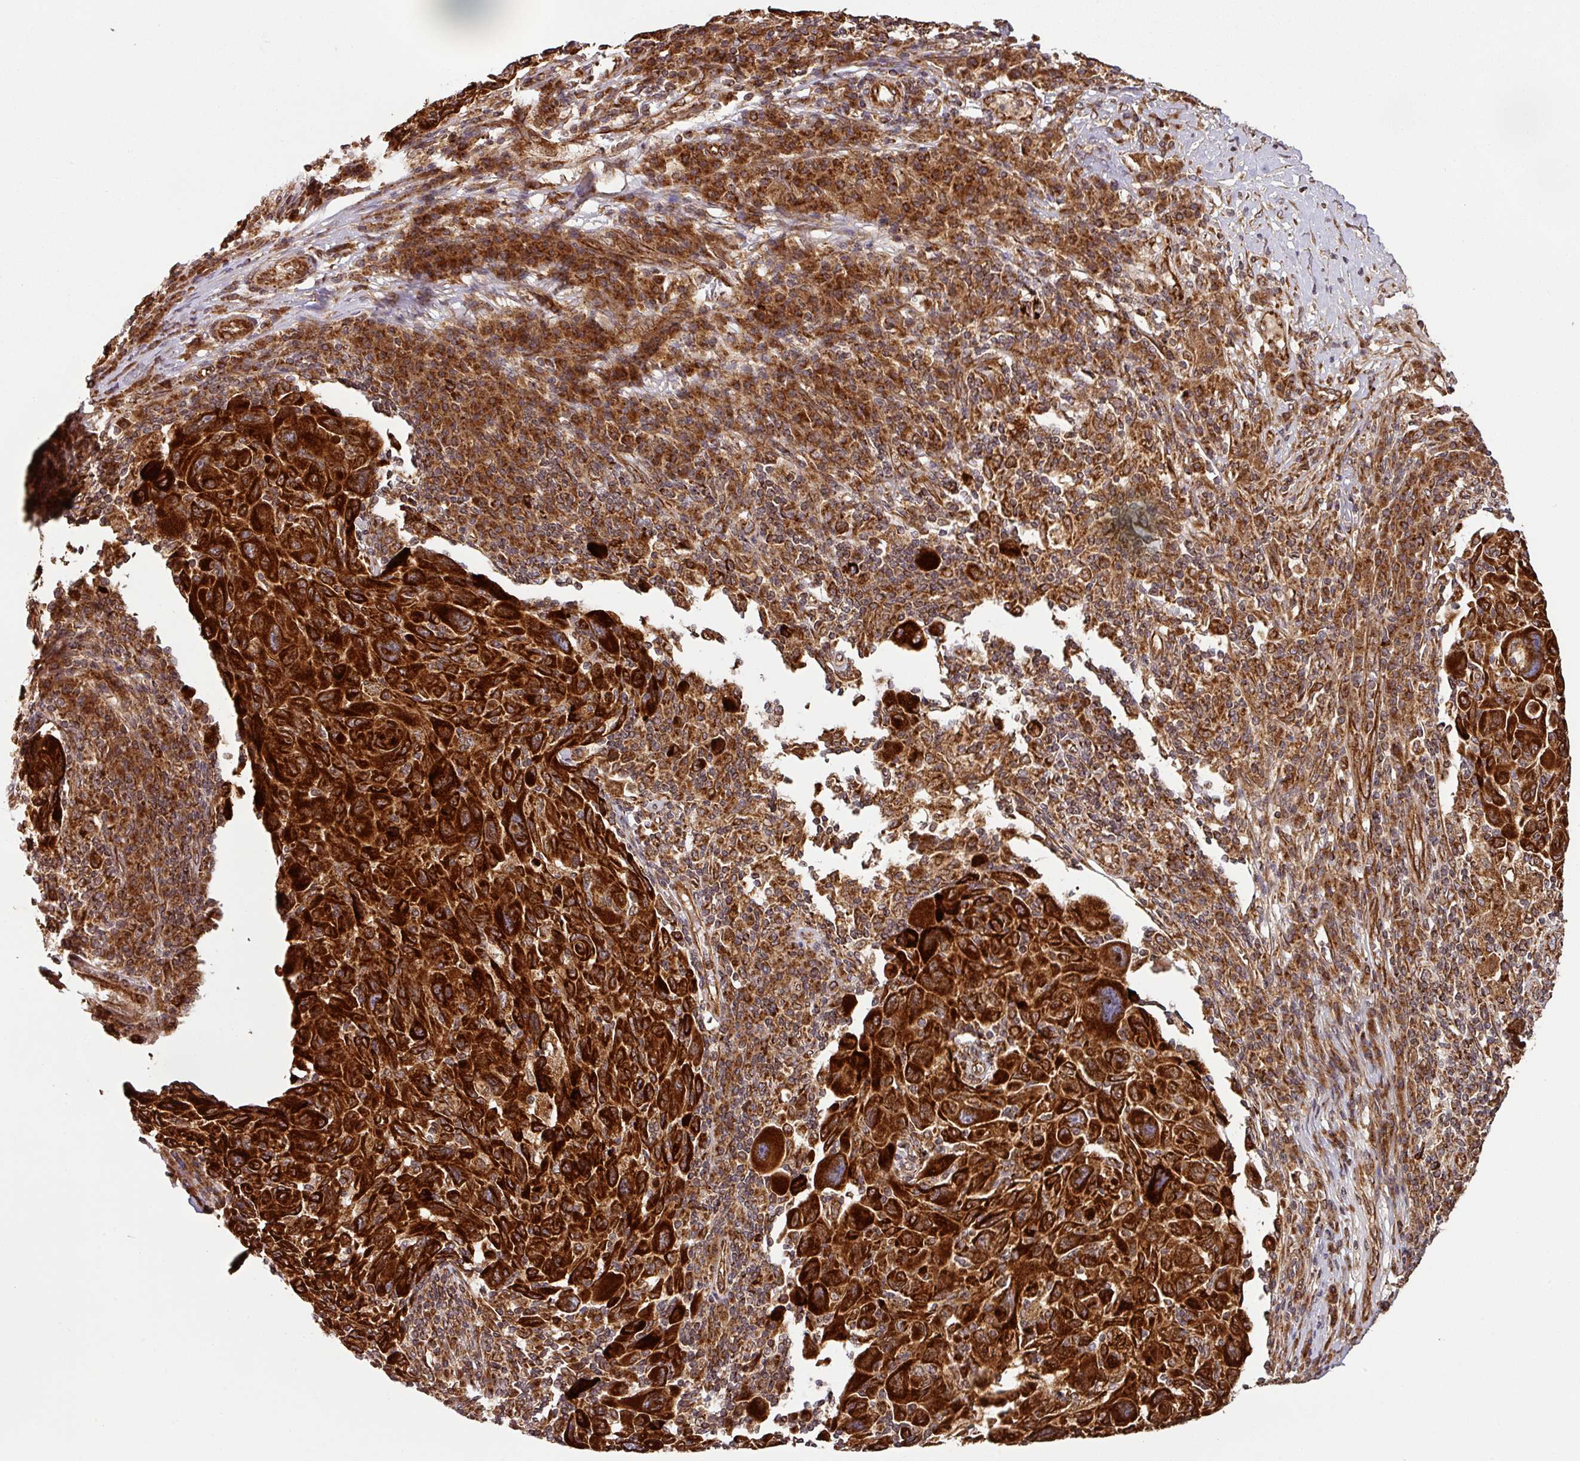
{"staining": {"intensity": "strong", "quantity": ">75%", "location": "cytoplasmic/membranous"}, "tissue": "melanoma", "cell_type": "Tumor cells", "image_type": "cancer", "snomed": [{"axis": "morphology", "description": "Malignant melanoma, NOS"}, {"axis": "topography", "description": "Skin"}], "caption": "IHC staining of malignant melanoma, which demonstrates high levels of strong cytoplasmic/membranous staining in about >75% of tumor cells indicating strong cytoplasmic/membranous protein staining. The staining was performed using DAB (brown) for protein detection and nuclei were counterstained in hematoxylin (blue).", "gene": "TRAP1", "patient": {"sex": "male", "age": 53}}